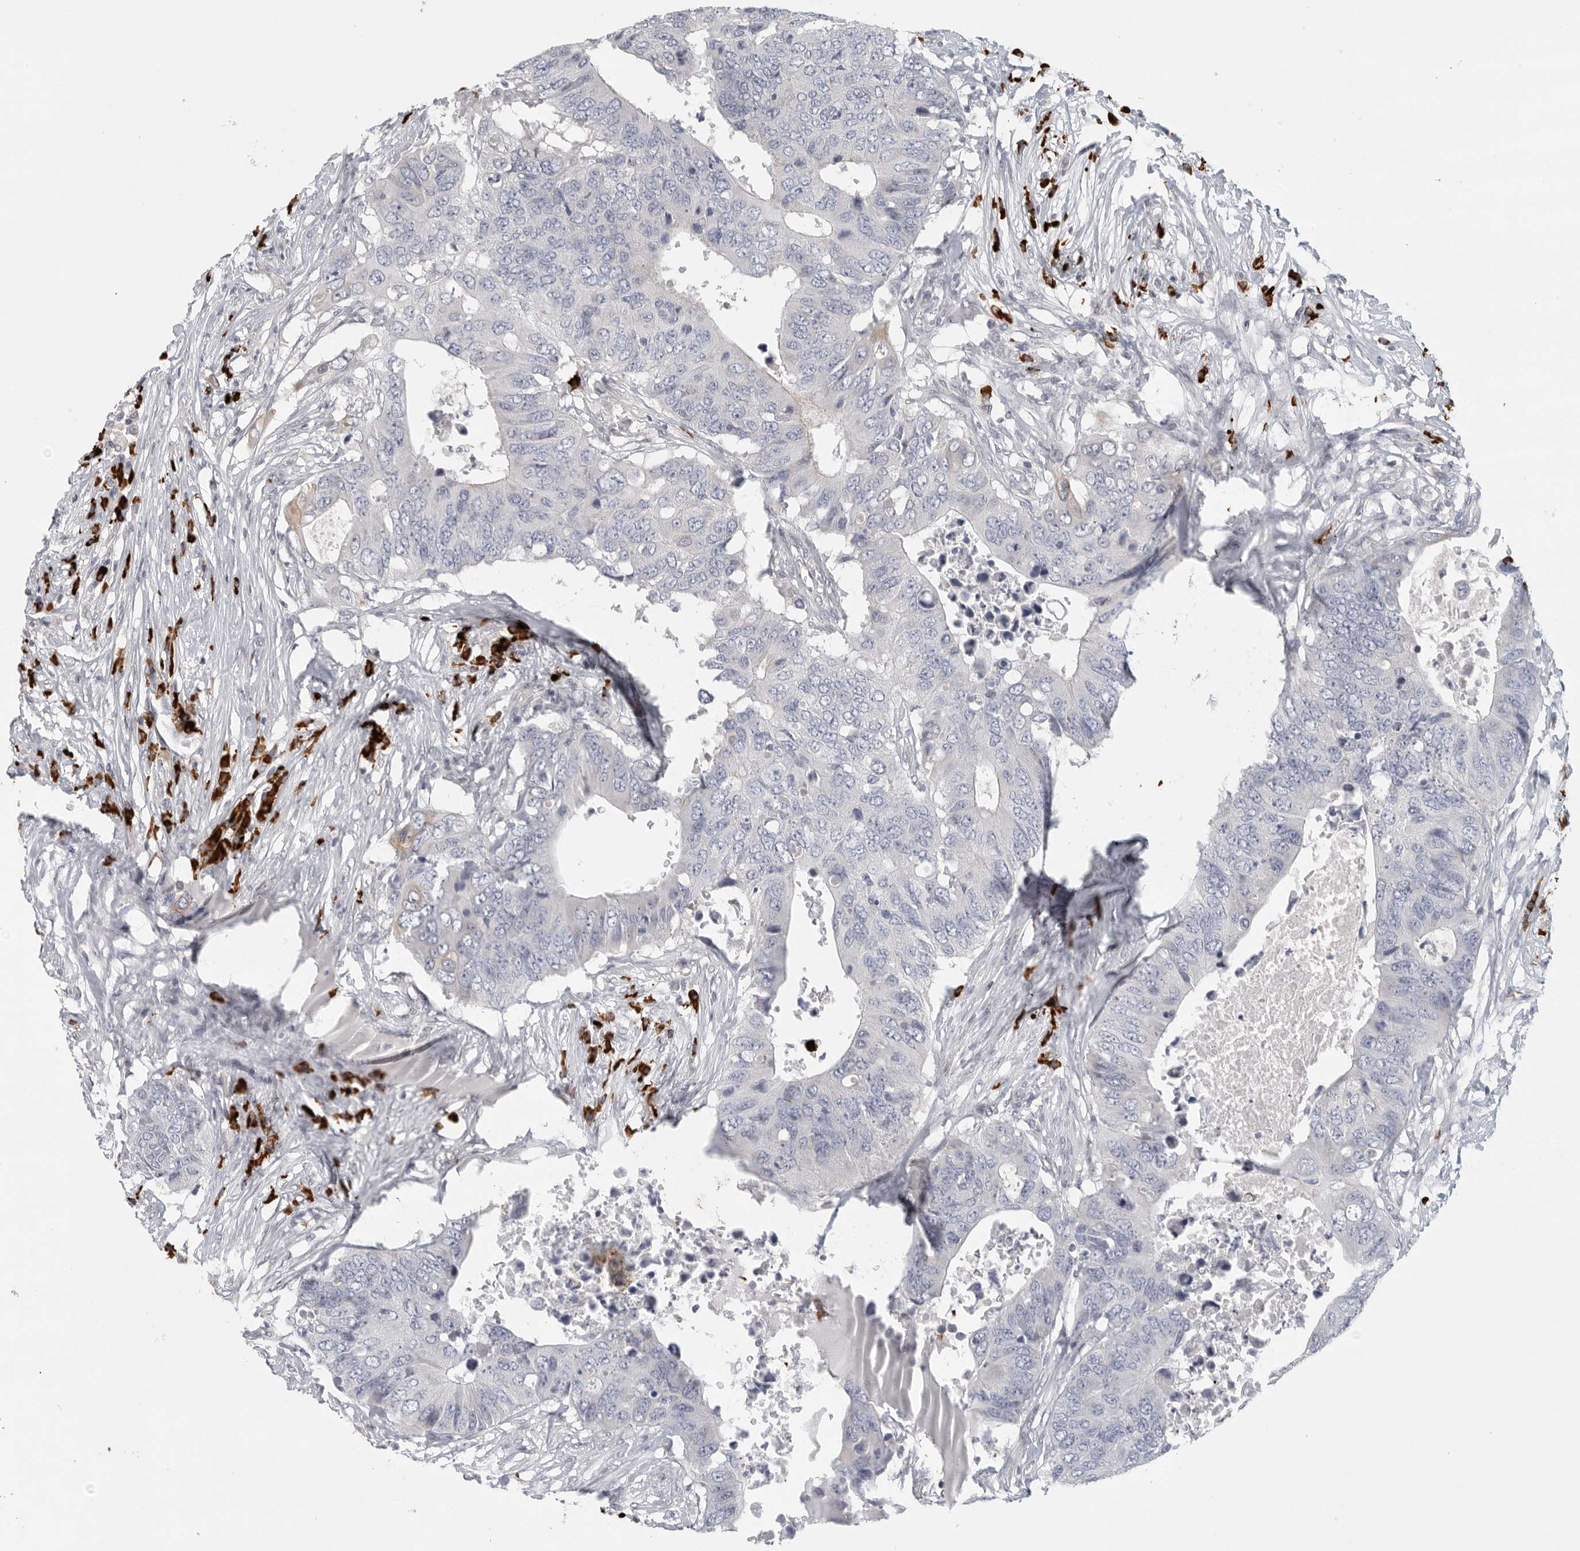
{"staining": {"intensity": "negative", "quantity": "none", "location": "none"}, "tissue": "colorectal cancer", "cell_type": "Tumor cells", "image_type": "cancer", "snomed": [{"axis": "morphology", "description": "Adenocarcinoma, NOS"}, {"axis": "topography", "description": "Colon"}], "caption": "Colorectal cancer (adenocarcinoma) was stained to show a protein in brown. There is no significant expression in tumor cells. (Brightfield microscopy of DAB (3,3'-diaminobenzidine) immunohistochemistry (IHC) at high magnification).", "gene": "TMEM69", "patient": {"sex": "male", "age": 71}}